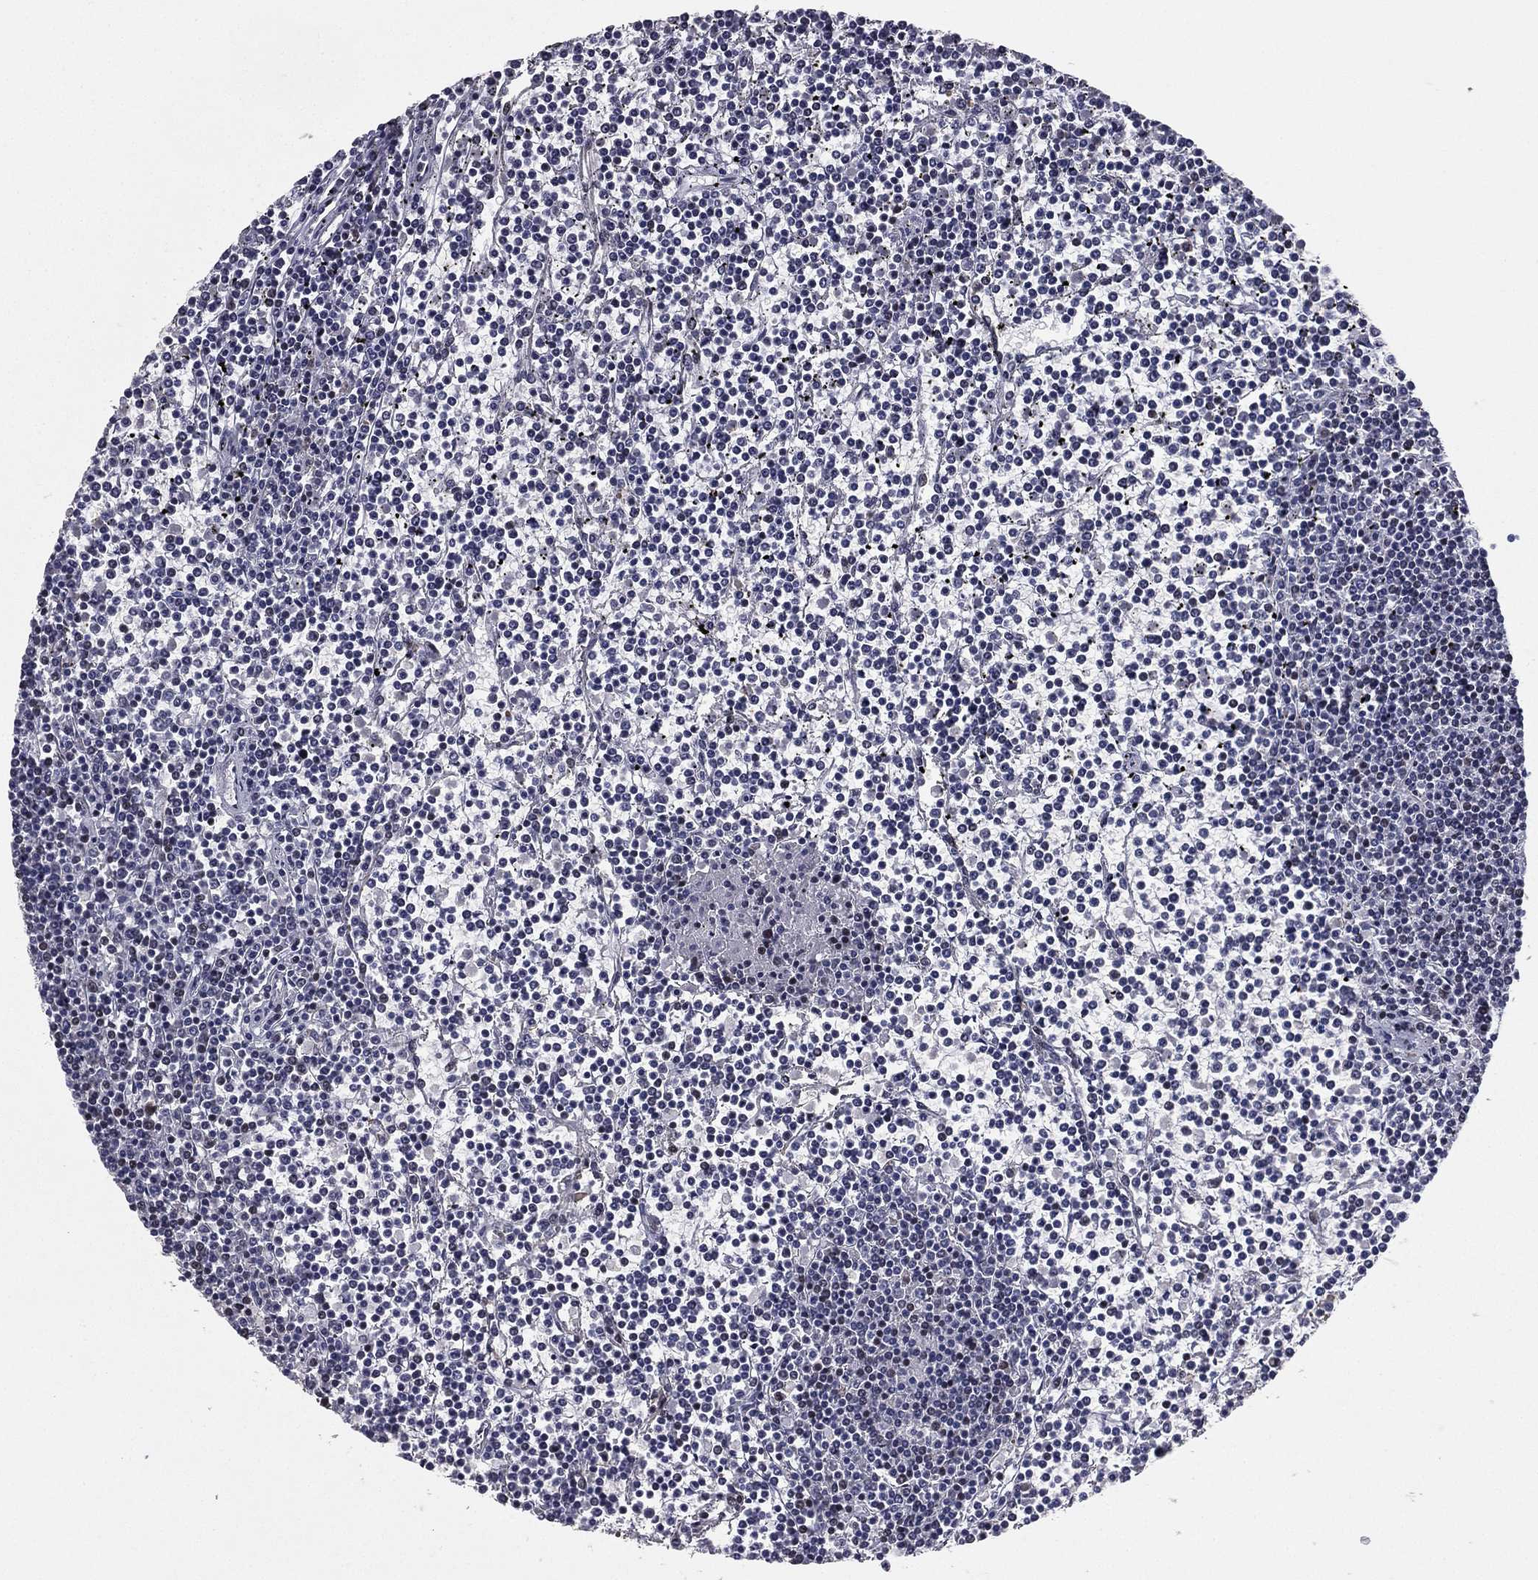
{"staining": {"intensity": "negative", "quantity": "none", "location": "none"}, "tissue": "lymphoma", "cell_type": "Tumor cells", "image_type": "cancer", "snomed": [{"axis": "morphology", "description": "Malignant lymphoma, non-Hodgkin's type, Low grade"}, {"axis": "topography", "description": "Spleen"}], "caption": "Immunohistochemical staining of human lymphoma reveals no significant positivity in tumor cells.", "gene": "RARB", "patient": {"sex": "female", "age": 19}}